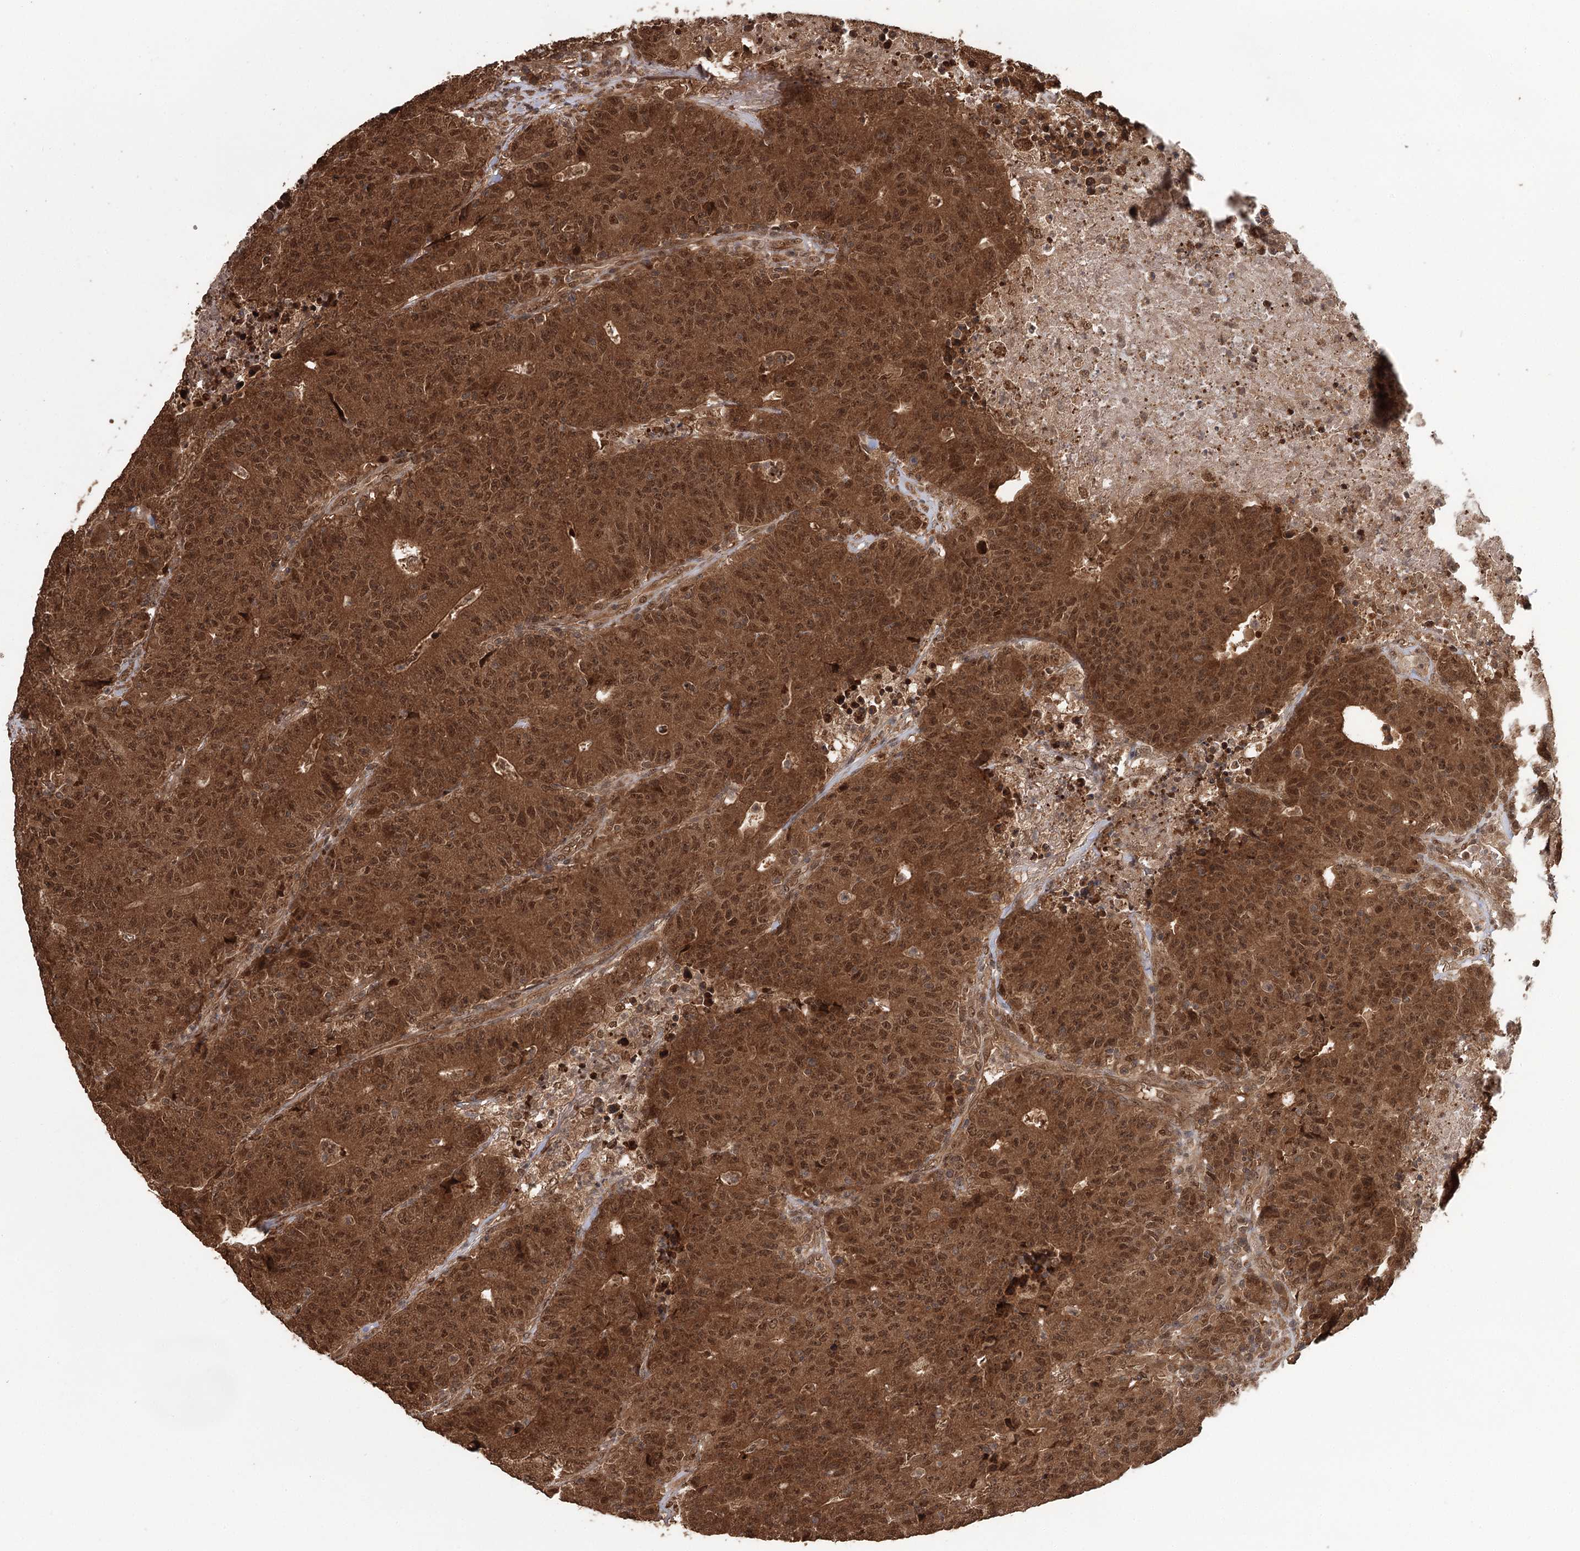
{"staining": {"intensity": "strong", "quantity": ">75%", "location": "cytoplasmic/membranous,nuclear"}, "tissue": "colorectal cancer", "cell_type": "Tumor cells", "image_type": "cancer", "snomed": [{"axis": "morphology", "description": "Adenocarcinoma, NOS"}, {"axis": "topography", "description": "Colon"}], "caption": "Colorectal cancer tissue displays strong cytoplasmic/membranous and nuclear expression in about >75% of tumor cells", "gene": "N6AMT1", "patient": {"sex": "female", "age": 75}}